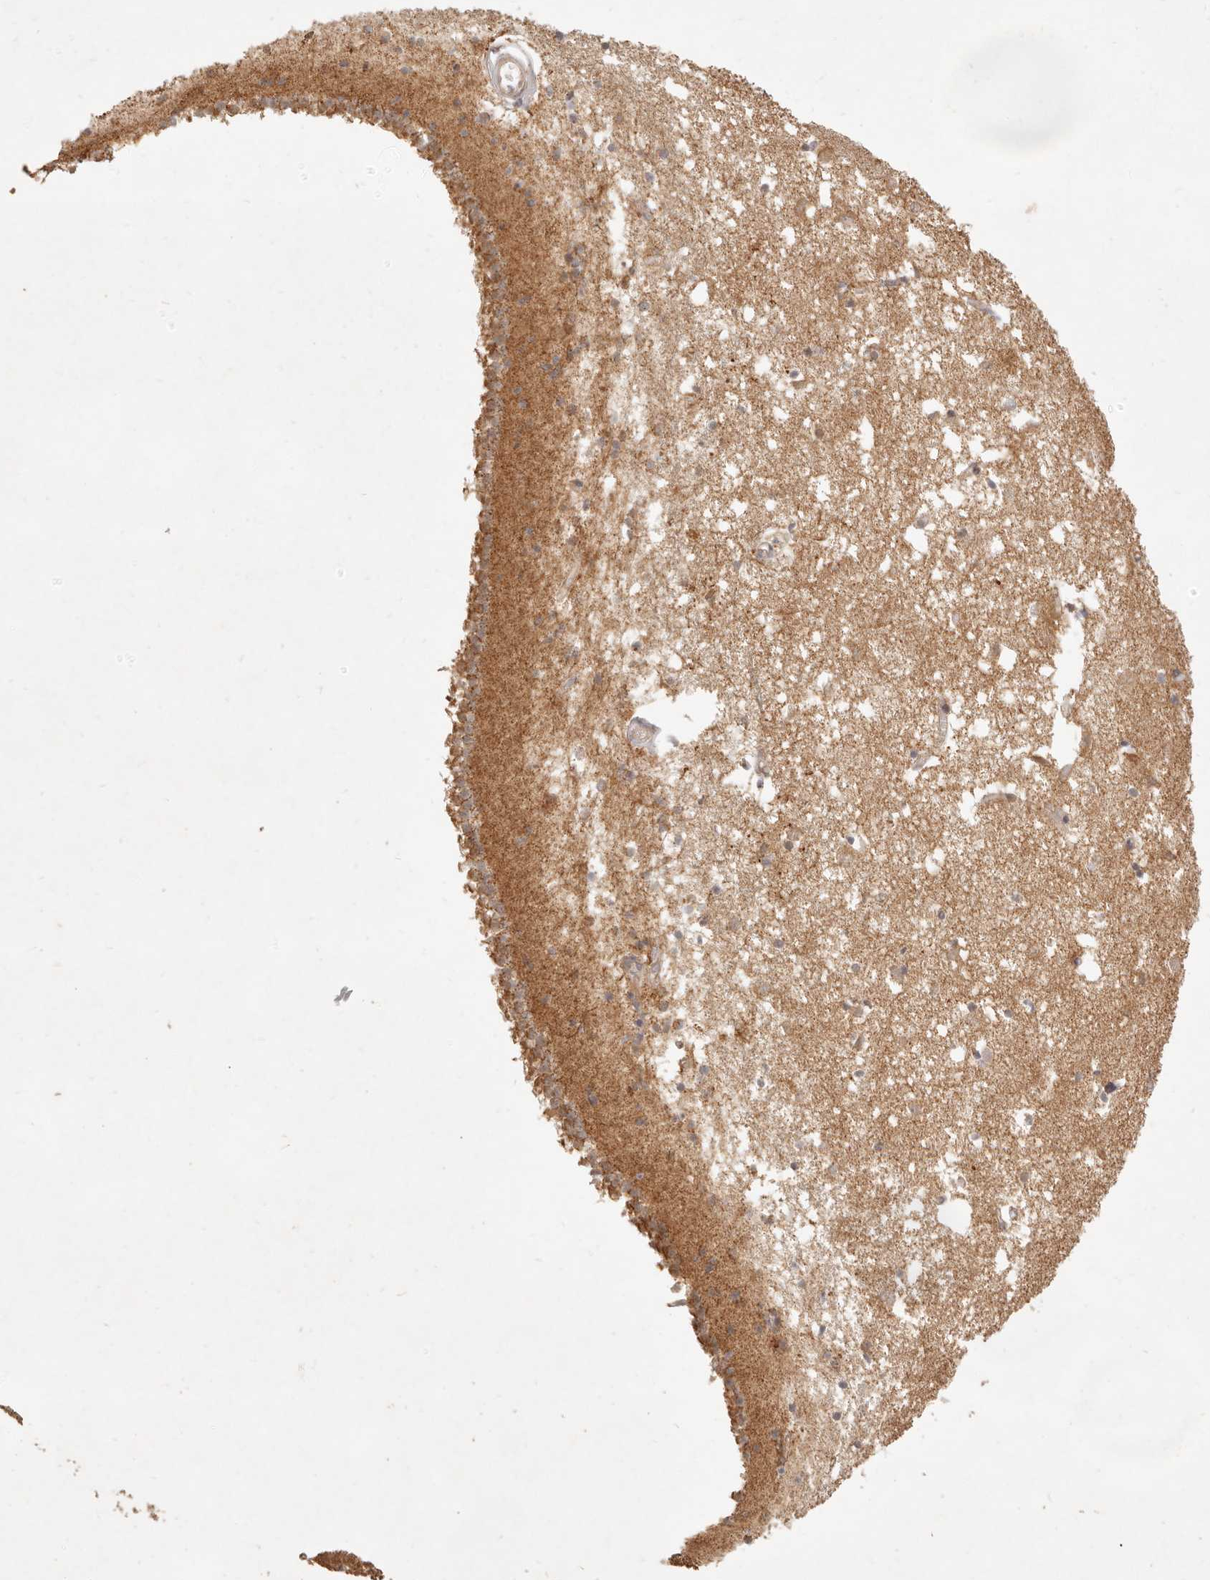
{"staining": {"intensity": "moderate", "quantity": "<25%", "location": "cytoplasmic/membranous"}, "tissue": "caudate", "cell_type": "Glial cells", "image_type": "normal", "snomed": [{"axis": "morphology", "description": "Normal tissue, NOS"}, {"axis": "topography", "description": "Lateral ventricle wall"}], "caption": "Caudate stained with DAB IHC reveals low levels of moderate cytoplasmic/membranous positivity in approximately <25% of glial cells.", "gene": "CPLANE2", "patient": {"sex": "male", "age": 45}}